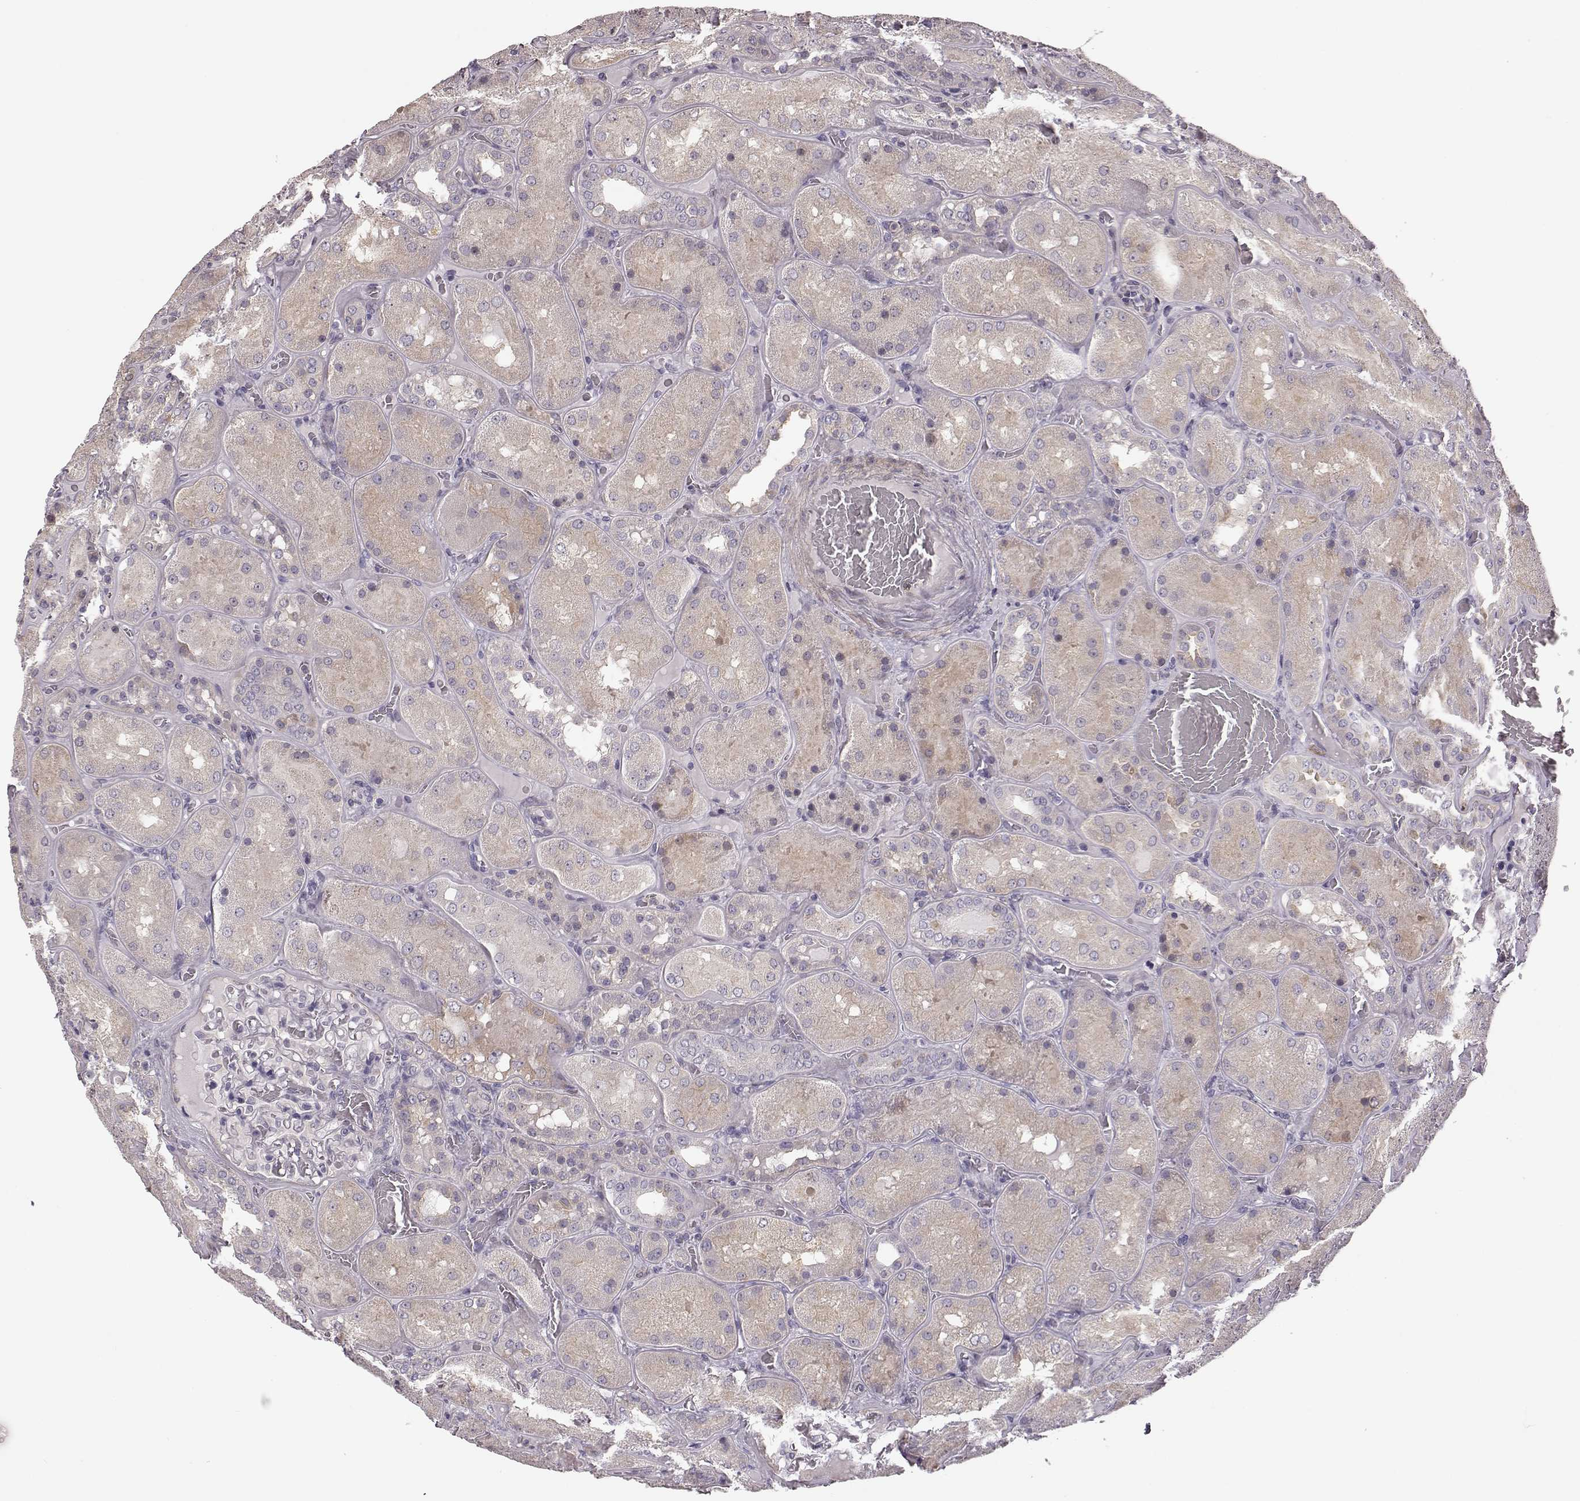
{"staining": {"intensity": "negative", "quantity": "none", "location": "none"}, "tissue": "kidney", "cell_type": "Cells in glomeruli", "image_type": "normal", "snomed": [{"axis": "morphology", "description": "Normal tissue, NOS"}, {"axis": "topography", "description": "Kidney"}], "caption": "Image shows no significant protein positivity in cells in glomeruli of unremarkable kidney.", "gene": "GPR50", "patient": {"sex": "male", "age": 73}}